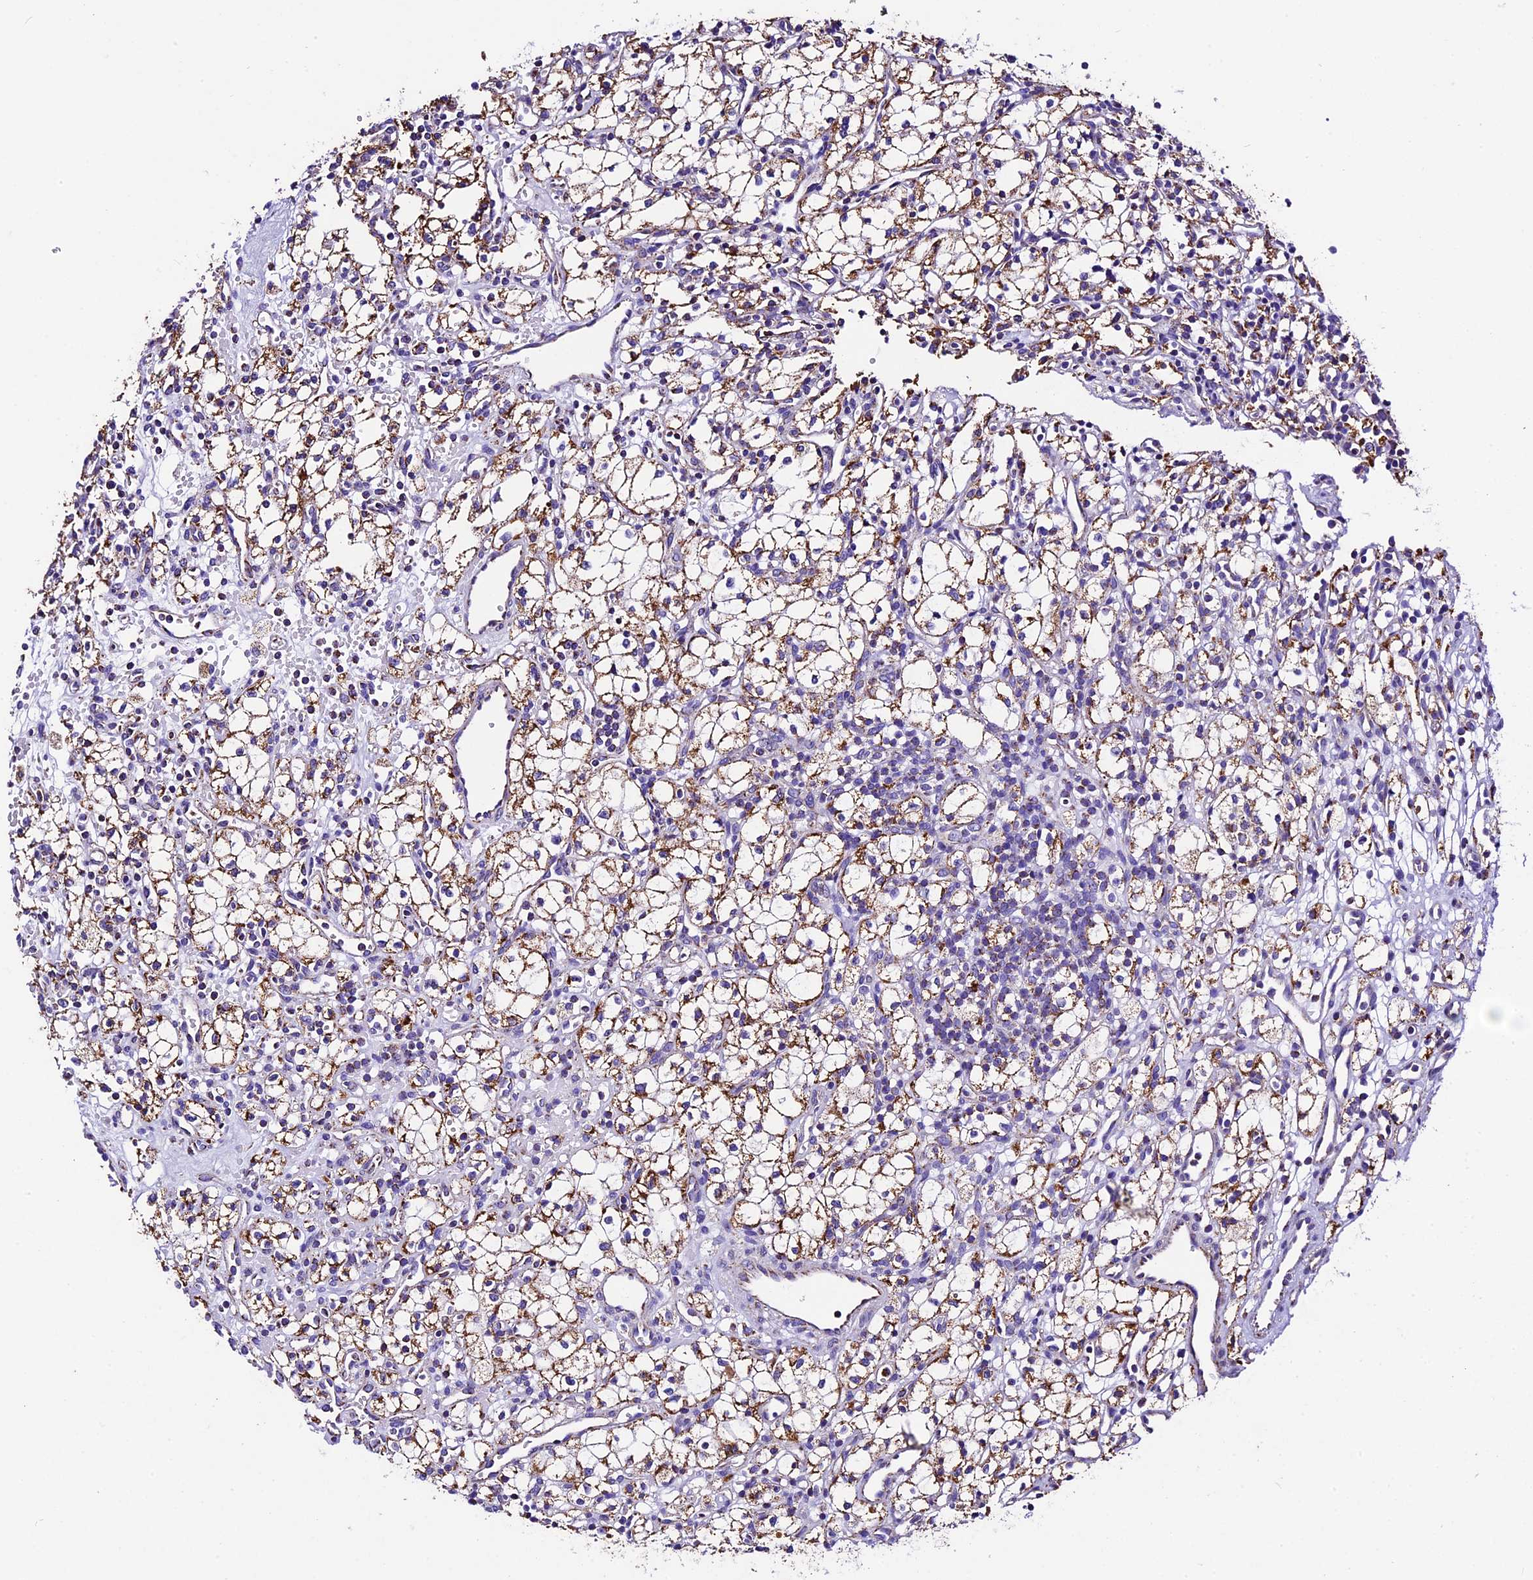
{"staining": {"intensity": "moderate", "quantity": ">75%", "location": "cytoplasmic/membranous"}, "tissue": "renal cancer", "cell_type": "Tumor cells", "image_type": "cancer", "snomed": [{"axis": "morphology", "description": "Adenocarcinoma, NOS"}, {"axis": "topography", "description": "Kidney"}], "caption": "The micrograph exhibits immunohistochemical staining of renal adenocarcinoma. There is moderate cytoplasmic/membranous staining is appreciated in about >75% of tumor cells.", "gene": "DCAF5", "patient": {"sex": "male", "age": 59}}